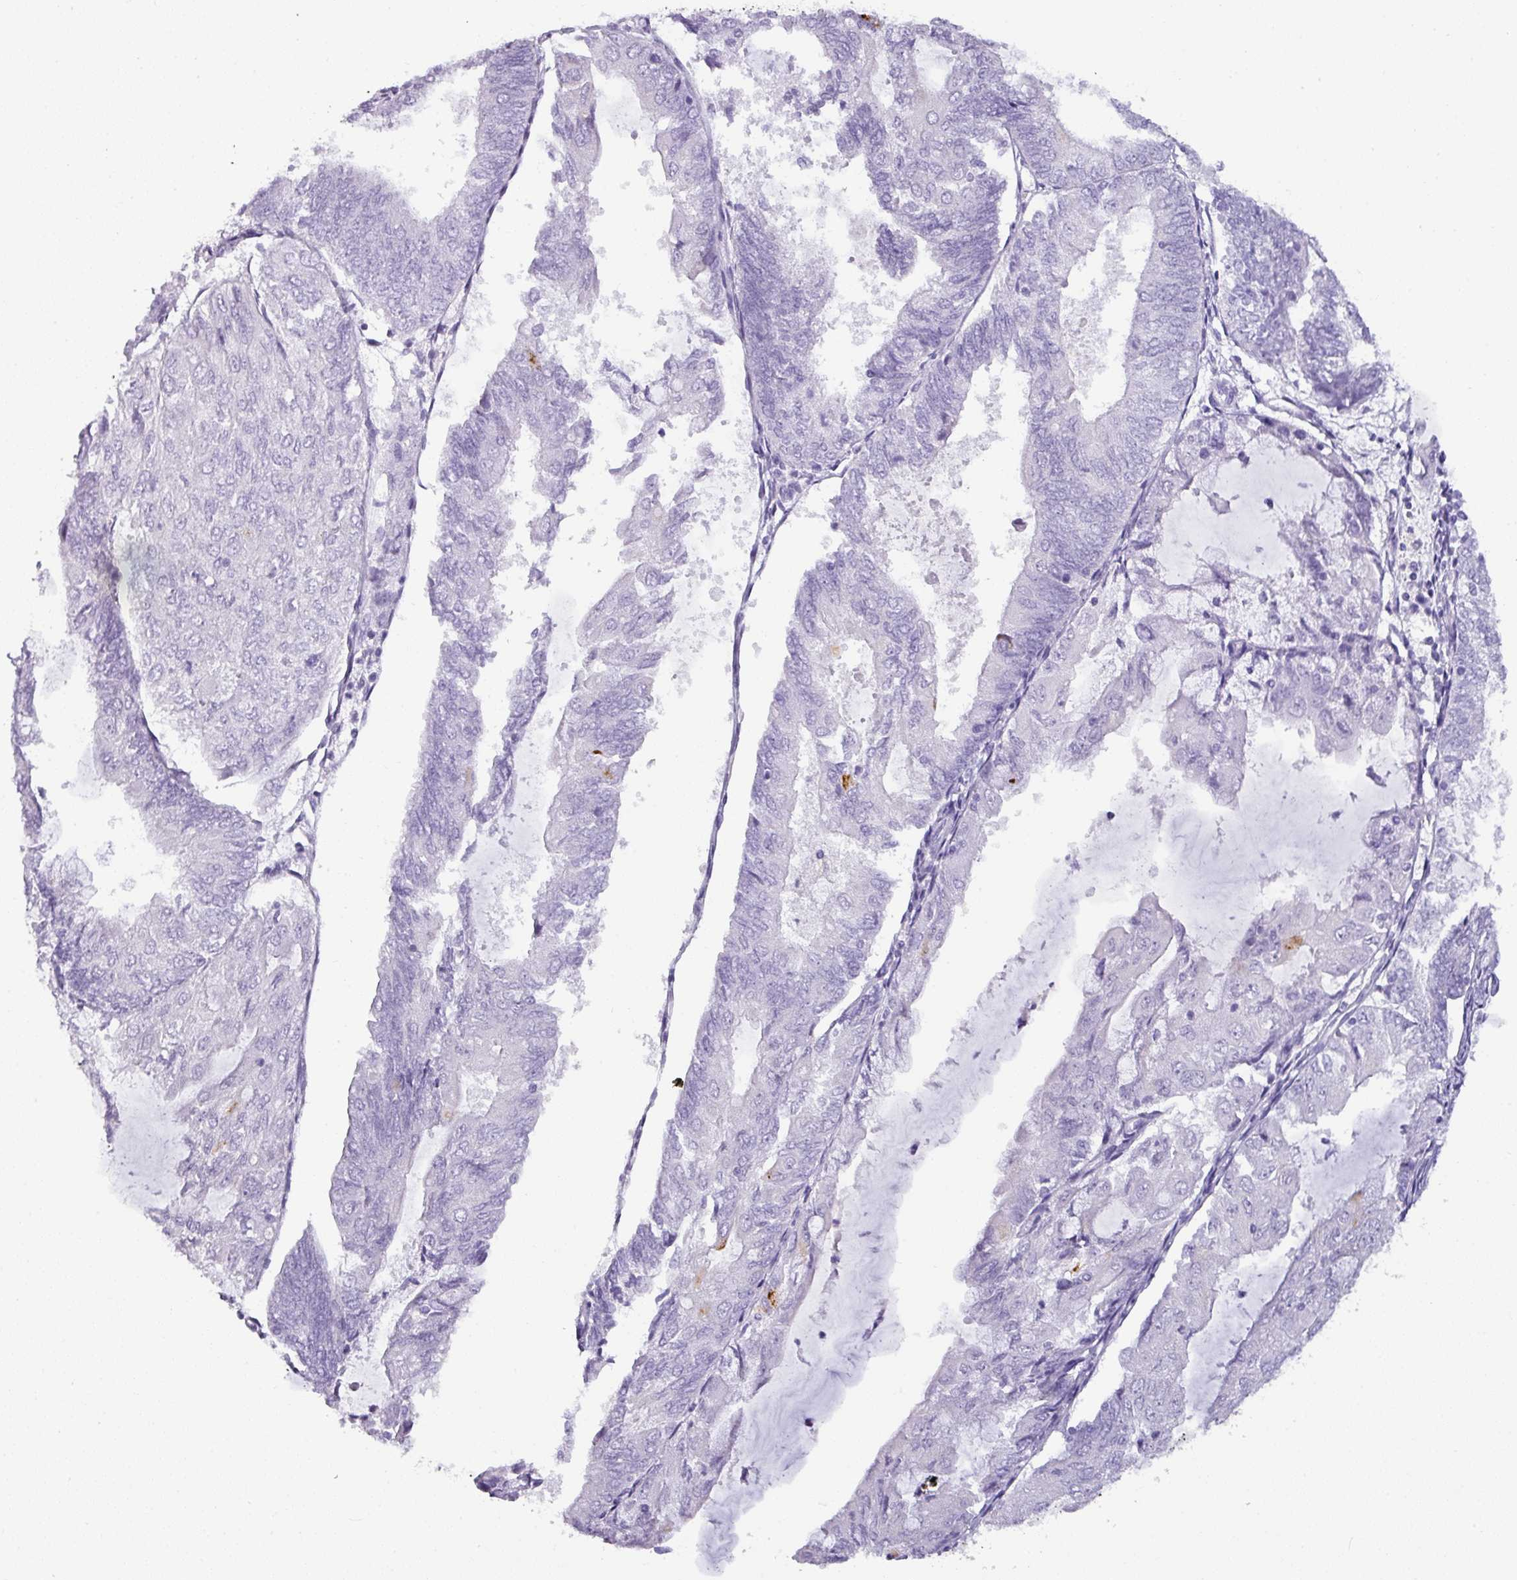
{"staining": {"intensity": "negative", "quantity": "none", "location": "none"}, "tissue": "endometrial cancer", "cell_type": "Tumor cells", "image_type": "cancer", "snomed": [{"axis": "morphology", "description": "Adenocarcinoma, NOS"}, {"axis": "topography", "description": "Endometrium"}], "caption": "Micrograph shows no protein expression in tumor cells of endometrial adenocarcinoma tissue.", "gene": "NAPSA", "patient": {"sex": "female", "age": 81}}